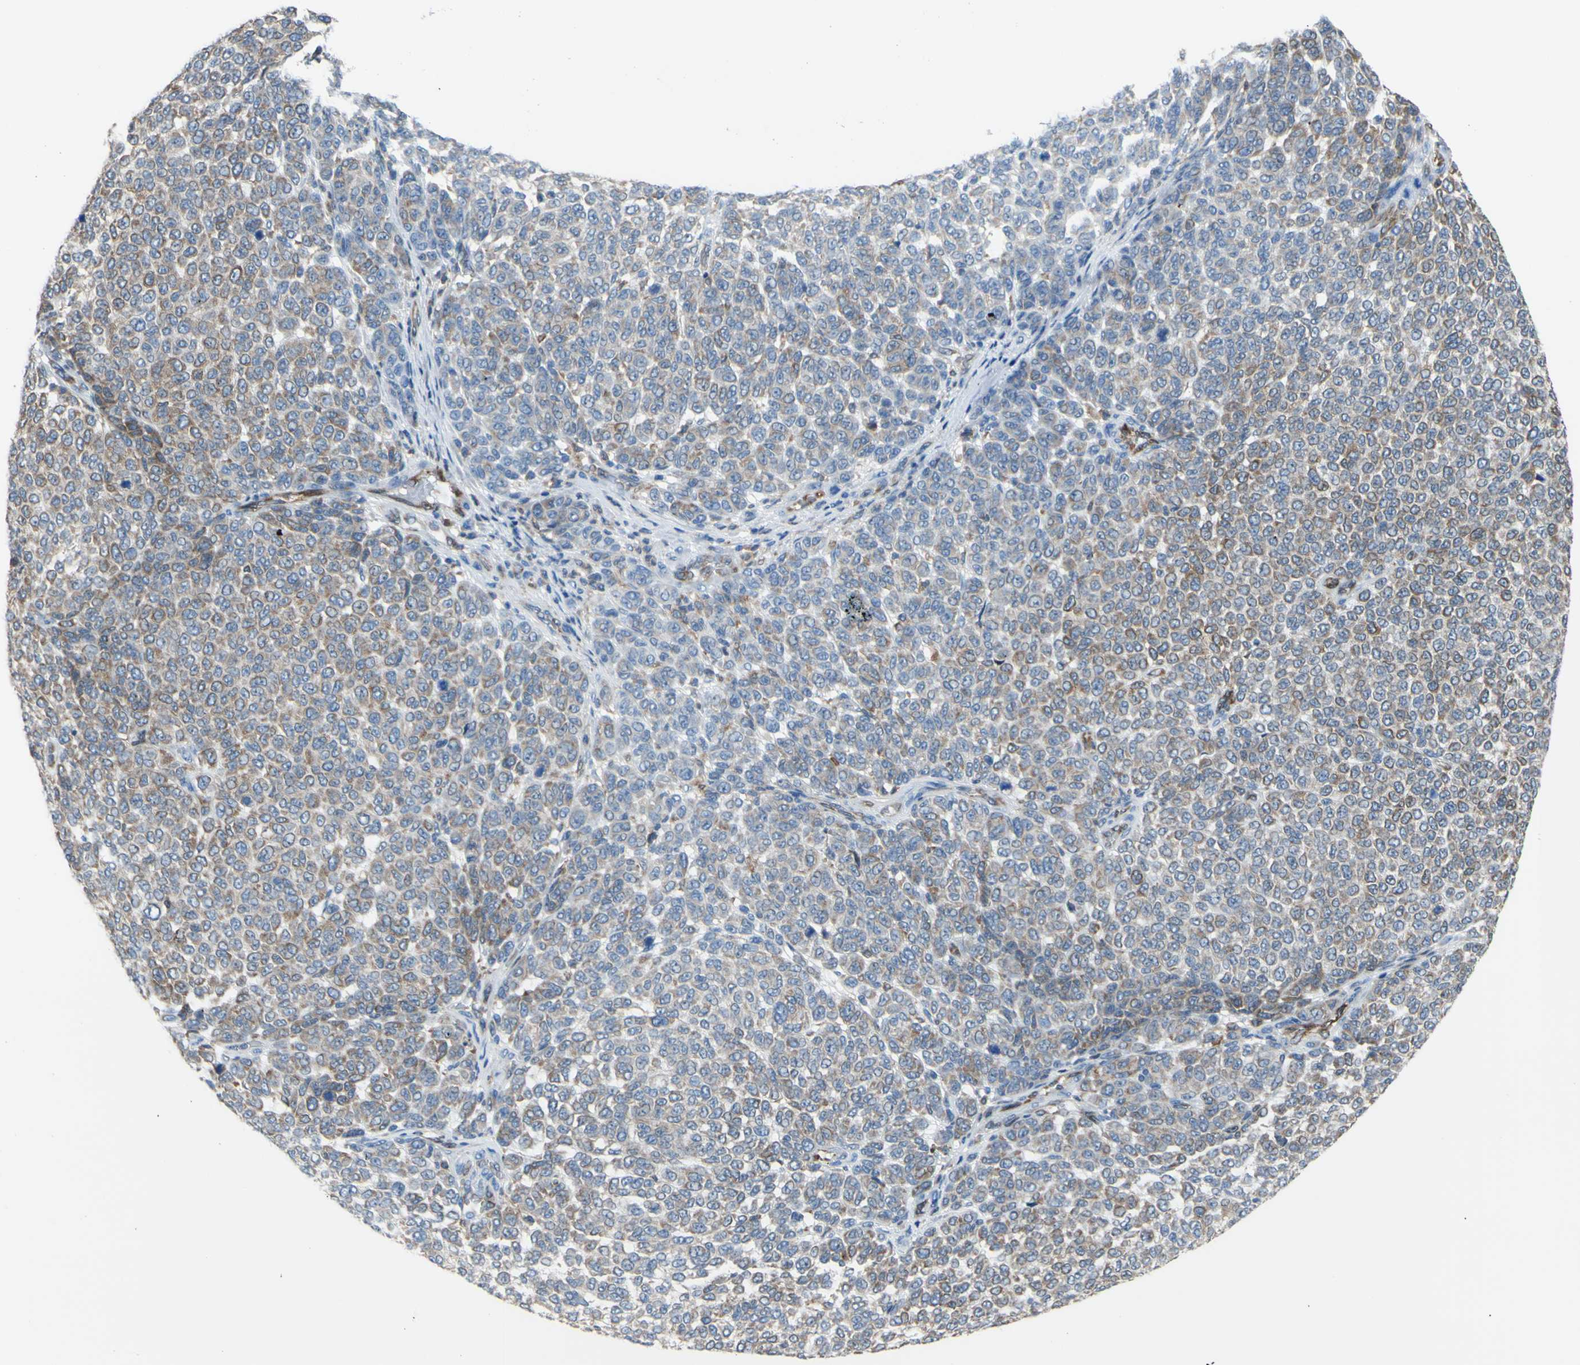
{"staining": {"intensity": "moderate", "quantity": "25%-75%", "location": "cytoplasmic/membranous"}, "tissue": "melanoma", "cell_type": "Tumor cells", "image_type": "cancer", "snomed": [{"axis": "morphology", "description": "Malignant melanoma, NOS"}, {"axis": "topography", "description": "Skin"}], "caption": "Immunohistochemical staining of human melanoma shows moderate cytoplasmic/membranous protein positivity in about 25%-75% of tumor cells.", "gene": "MGST2", "patient": {"sex": "male", "age": 59}}